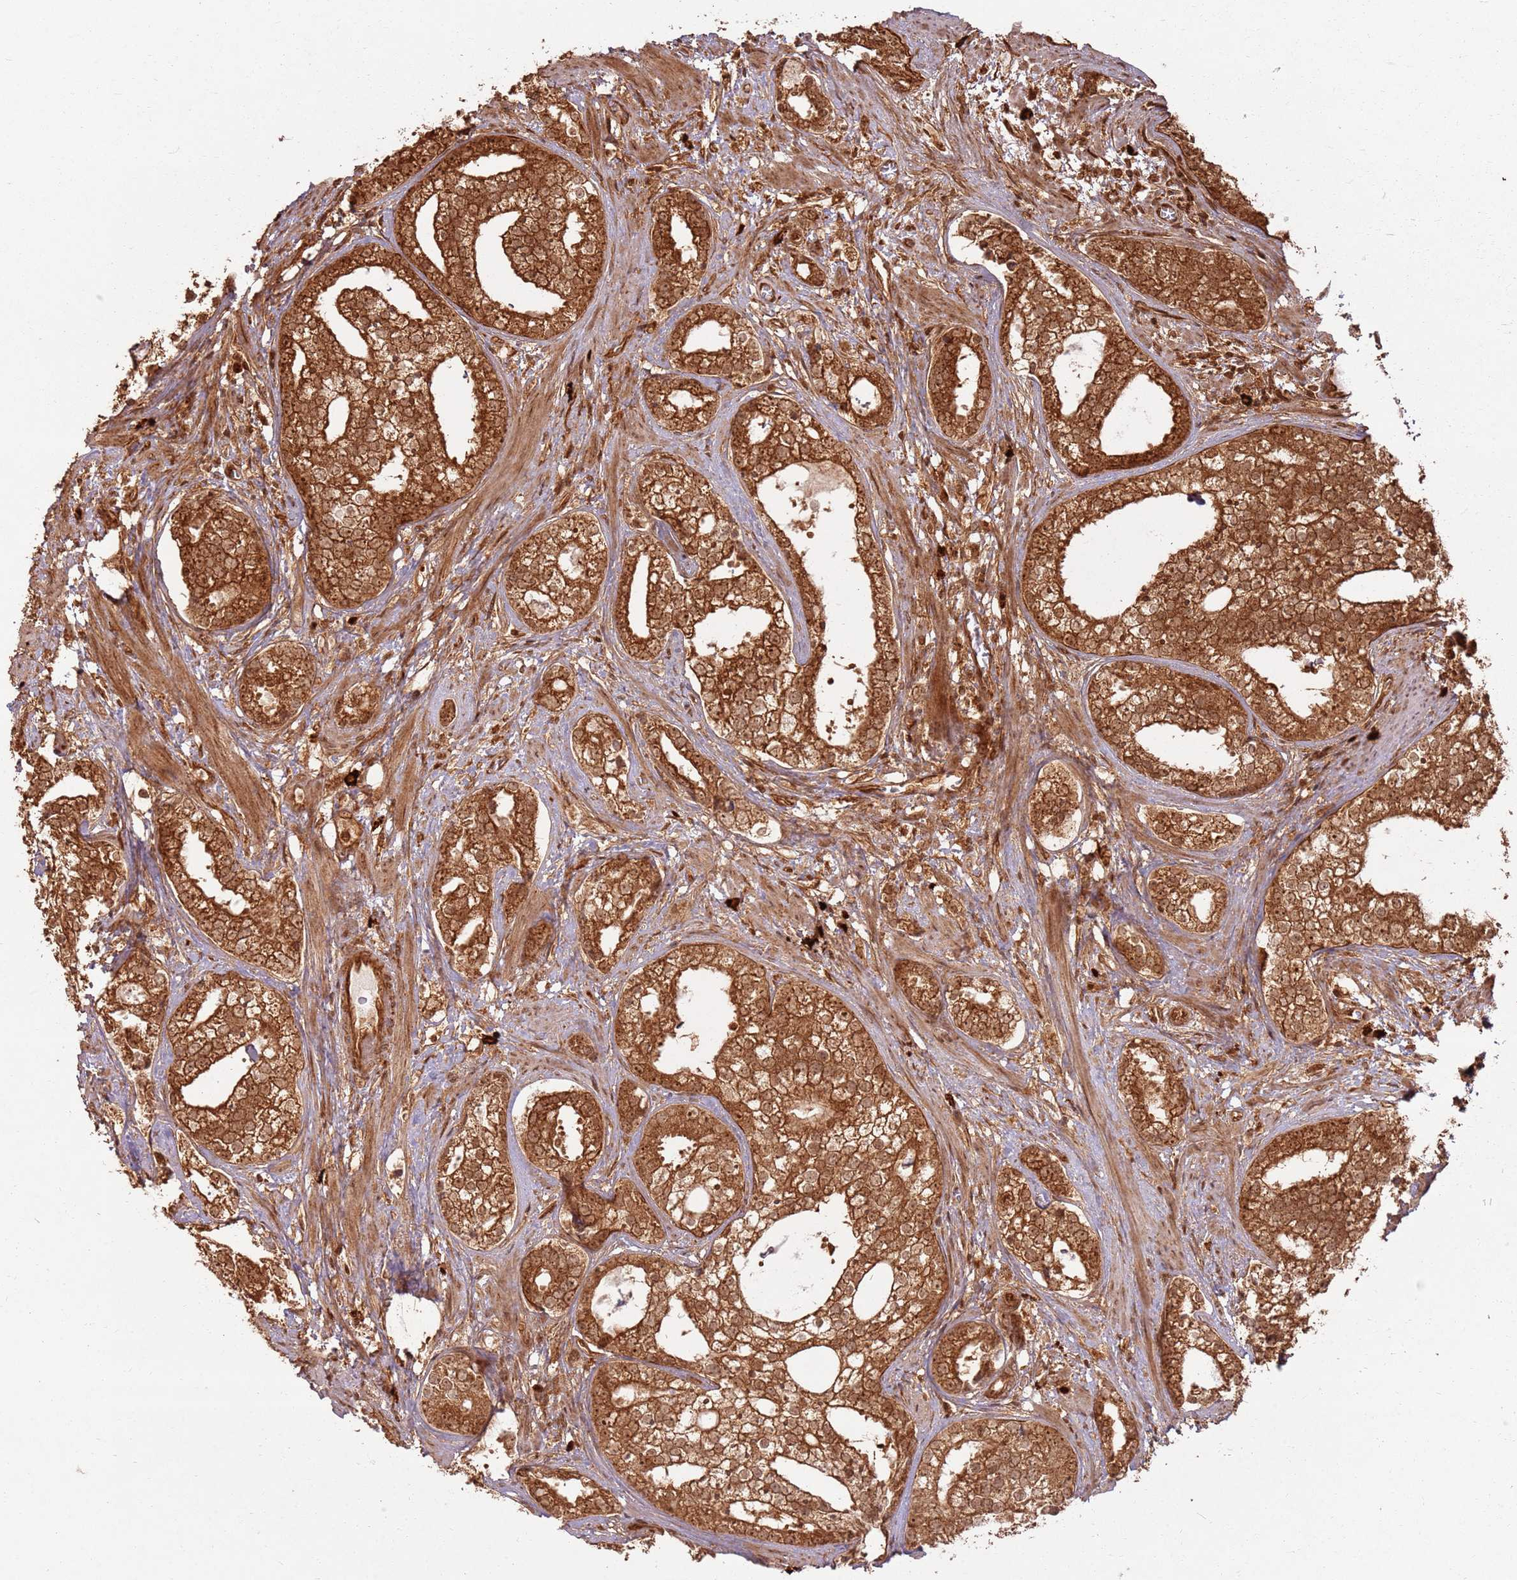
{"staining": {"intensity": "strong", "quantity": ">75%", "location": "cytoplasmic/membranous"}, "tissue": "prostate cancer", "cell_type": "Tumor cells", "image_type": "cancer", "snomed": [{"axis": "morphology", "description": "Adenocarcinoma, High grade"}, {"axis": "topography", "description": "Prostate"}], "caption": "Tumor cells demonstrate high levels of strong cytoplasmic/membranous expression in about >75% of cells in human prostate adenocarcinoma (high-grade).", "gene": "TBC1D13", "patient": {"sex": "male", "age": 75}}